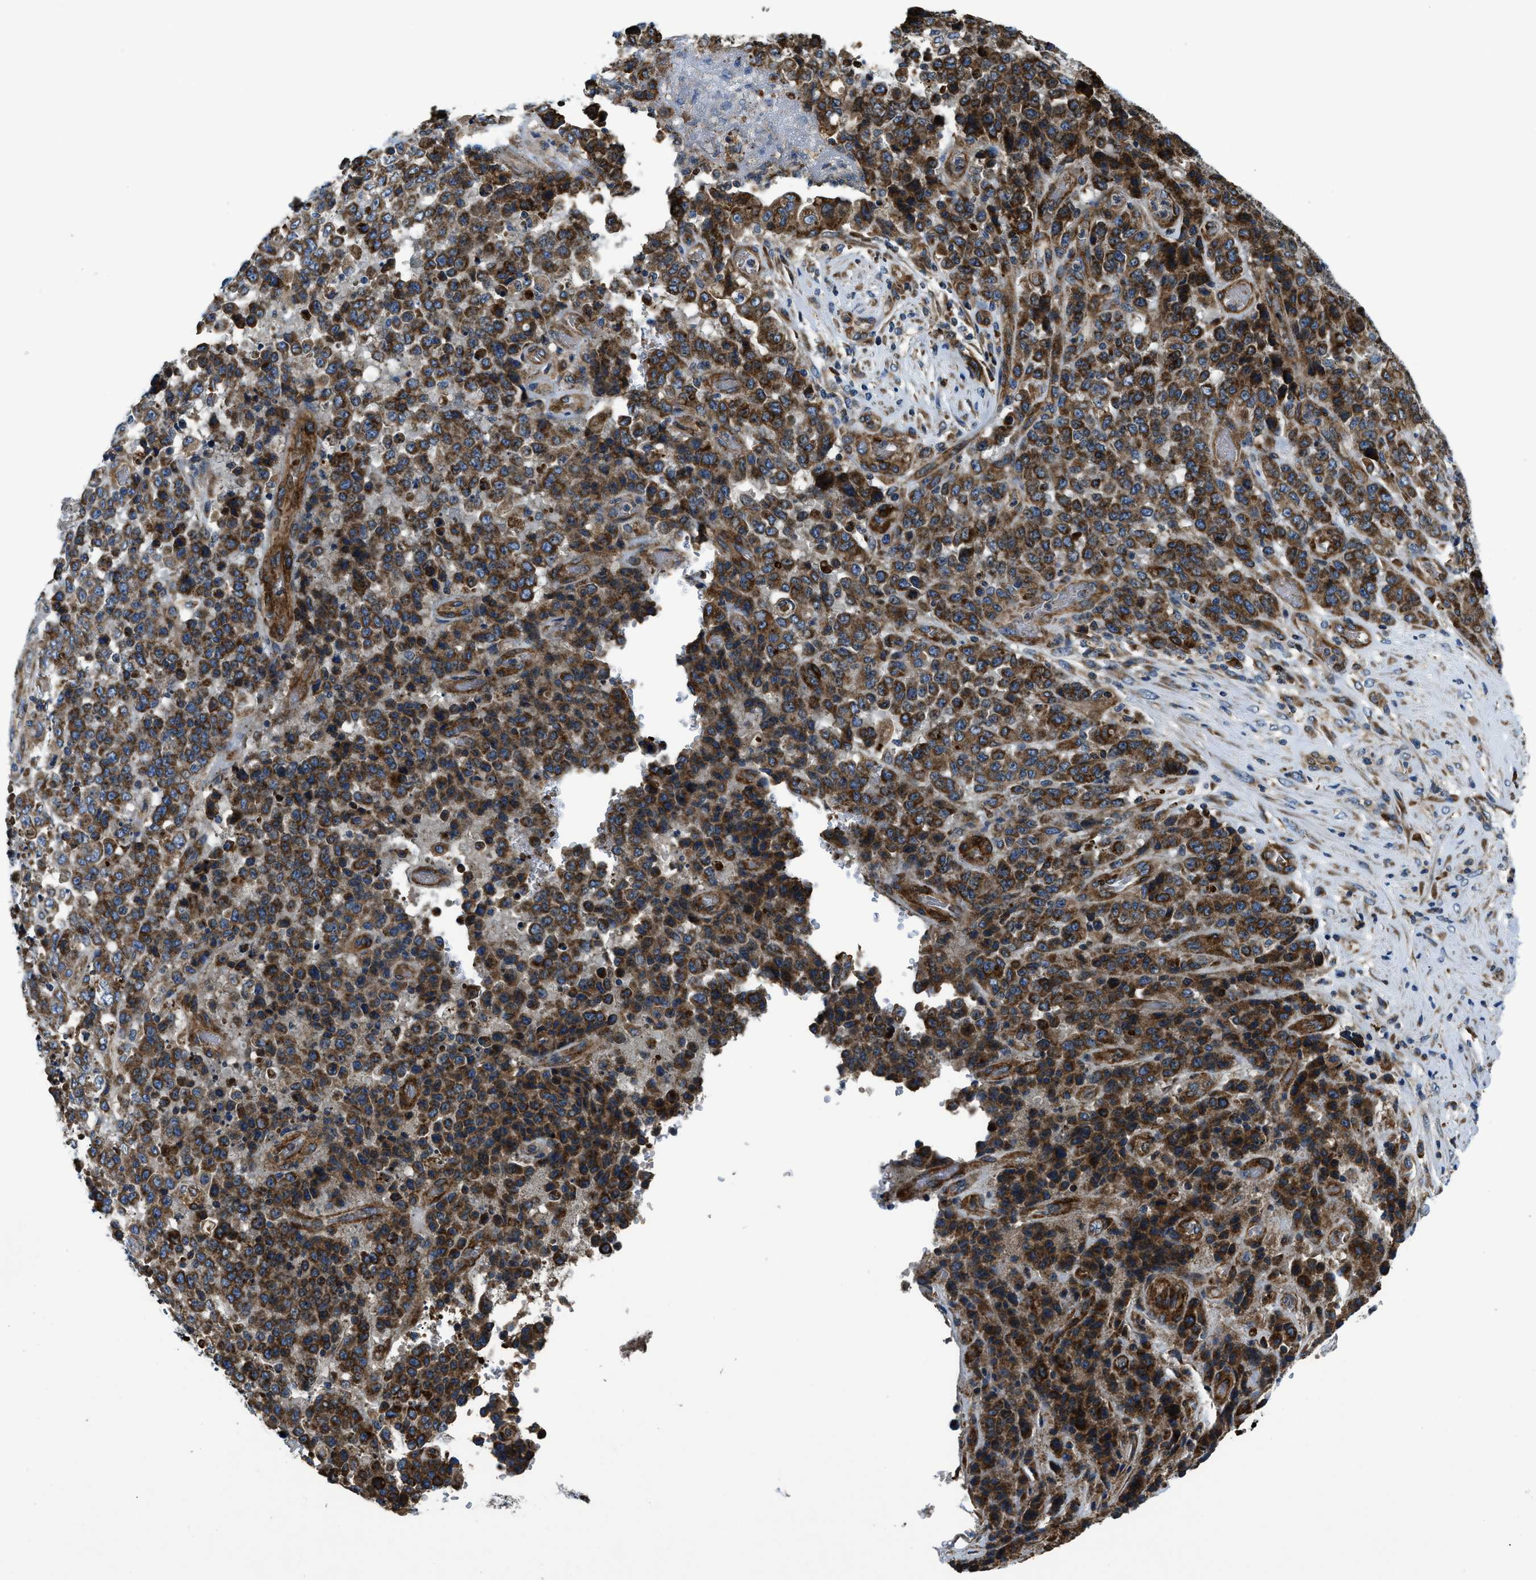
{"staining": {"intensity": "strong", "quantity": ">75%", "location": "cytoplasmic/membranous"}, "tissue": "stomach cancer", "cell_type": "Tumor cells", "image_type": "cancer", "snomed": [{"axis": "morphology", "description": "Adenocarcinoma, NOS"}, {"axis": "topography", "description": "Stomach"}], "caption": "Stomach cancer stained with a protein marker displays strong staining in tumor cells.", "gene": "CSPG4", "patient": {"sex": "female", "age": 73}}